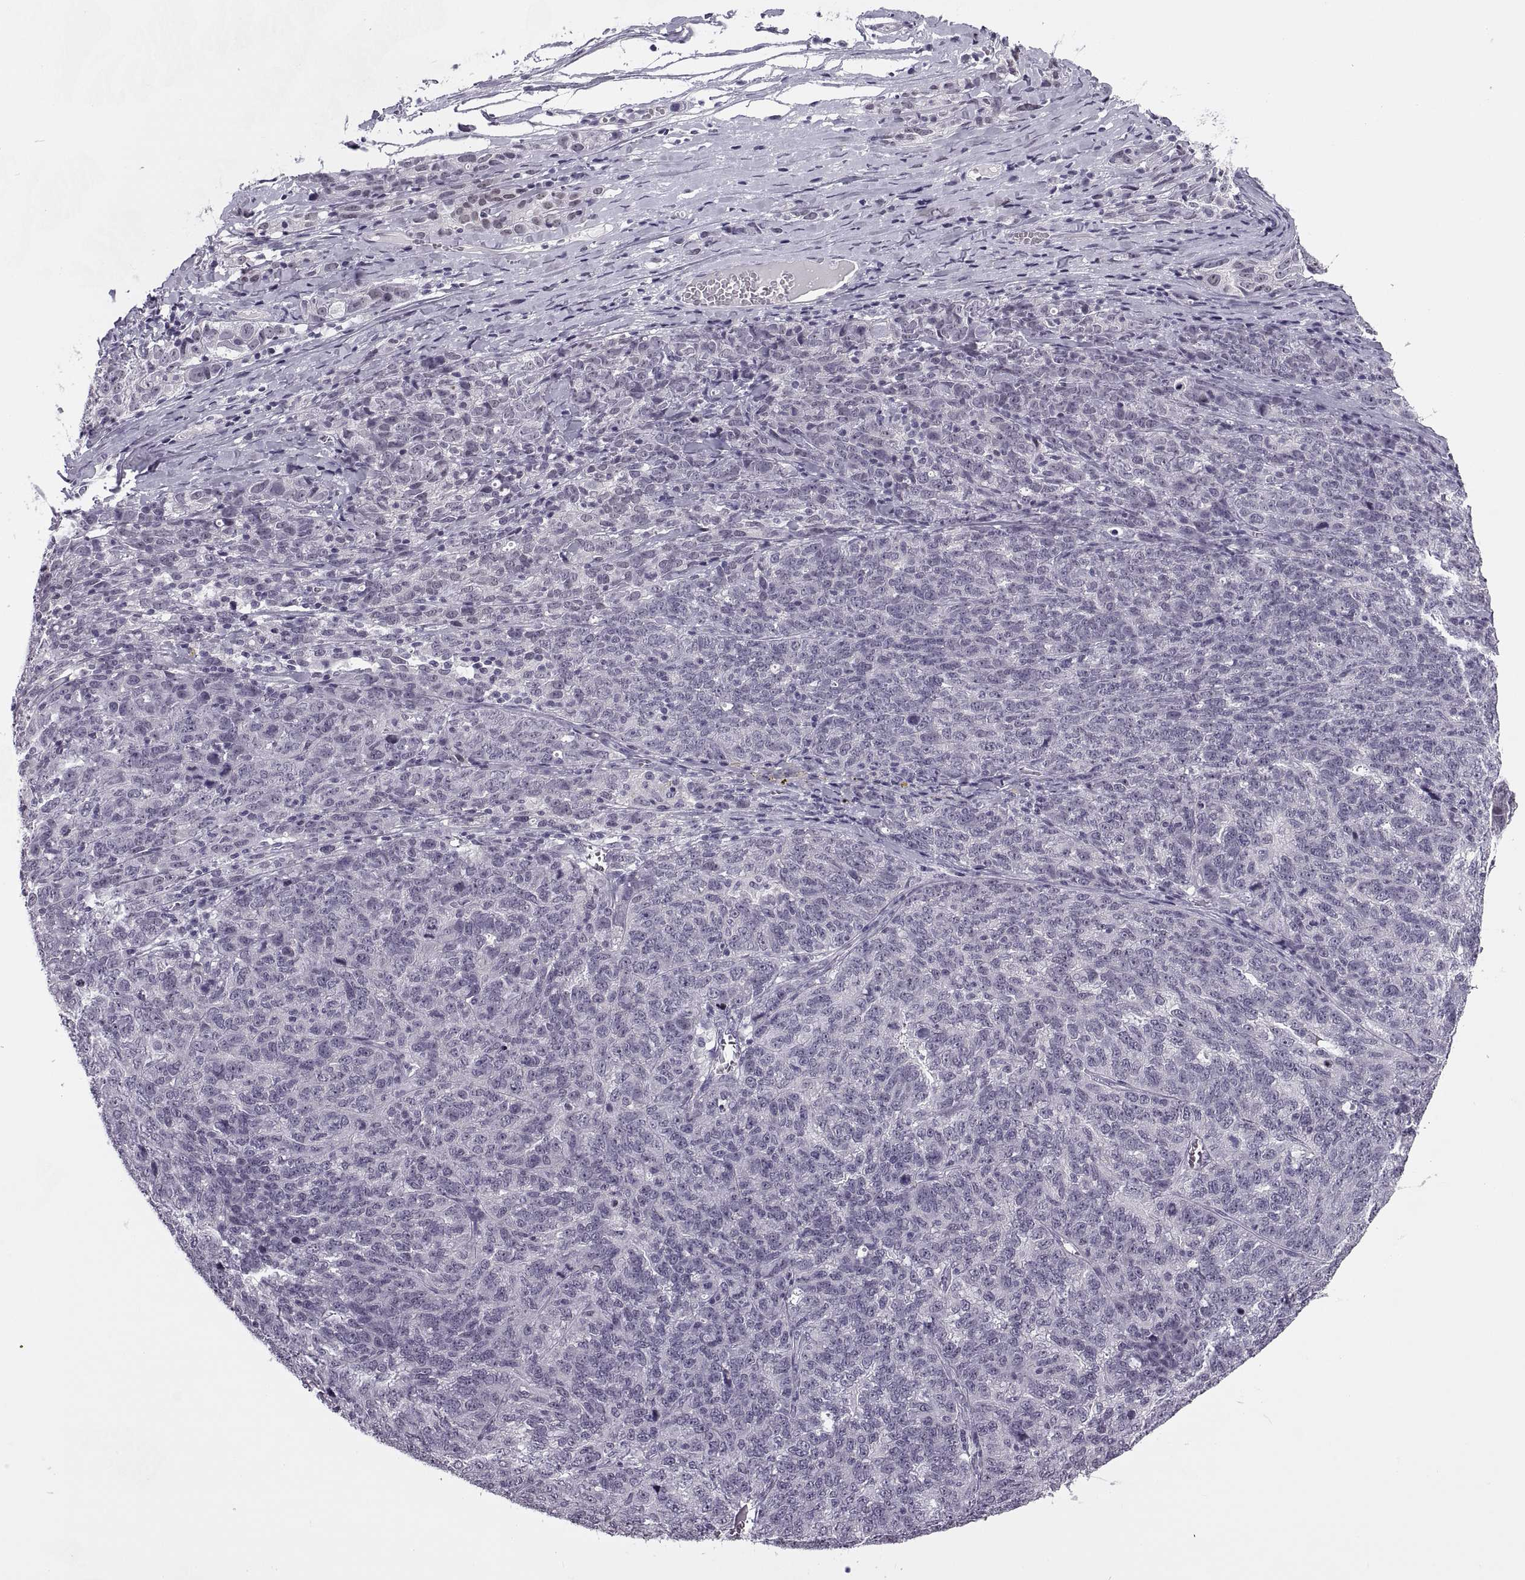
{"staining": {"intensity": "negative", "quantity": "none", "location": "none"}, "tissue": "ovarian cancer", "cell_type": "Tumor cells", "image_type": "cancer", "snomed": [{"axis": "morphology", "description": "Cystadenocarcinoma, serous, NOS"}, {"axis": "topography", "description": "Ovary"}], "caption": "Tumor cells show no significant protein expression in ovarian serous cystadenocarcinoma. (Stains: DAB (3,3'-diaminobenzidine) IHC with hematoxylin counter stain, Microscopy: brightfield microscopy at high magnification).", "gene": "TBC1D3G", "patient": {"sex": "female", "age": 71}}